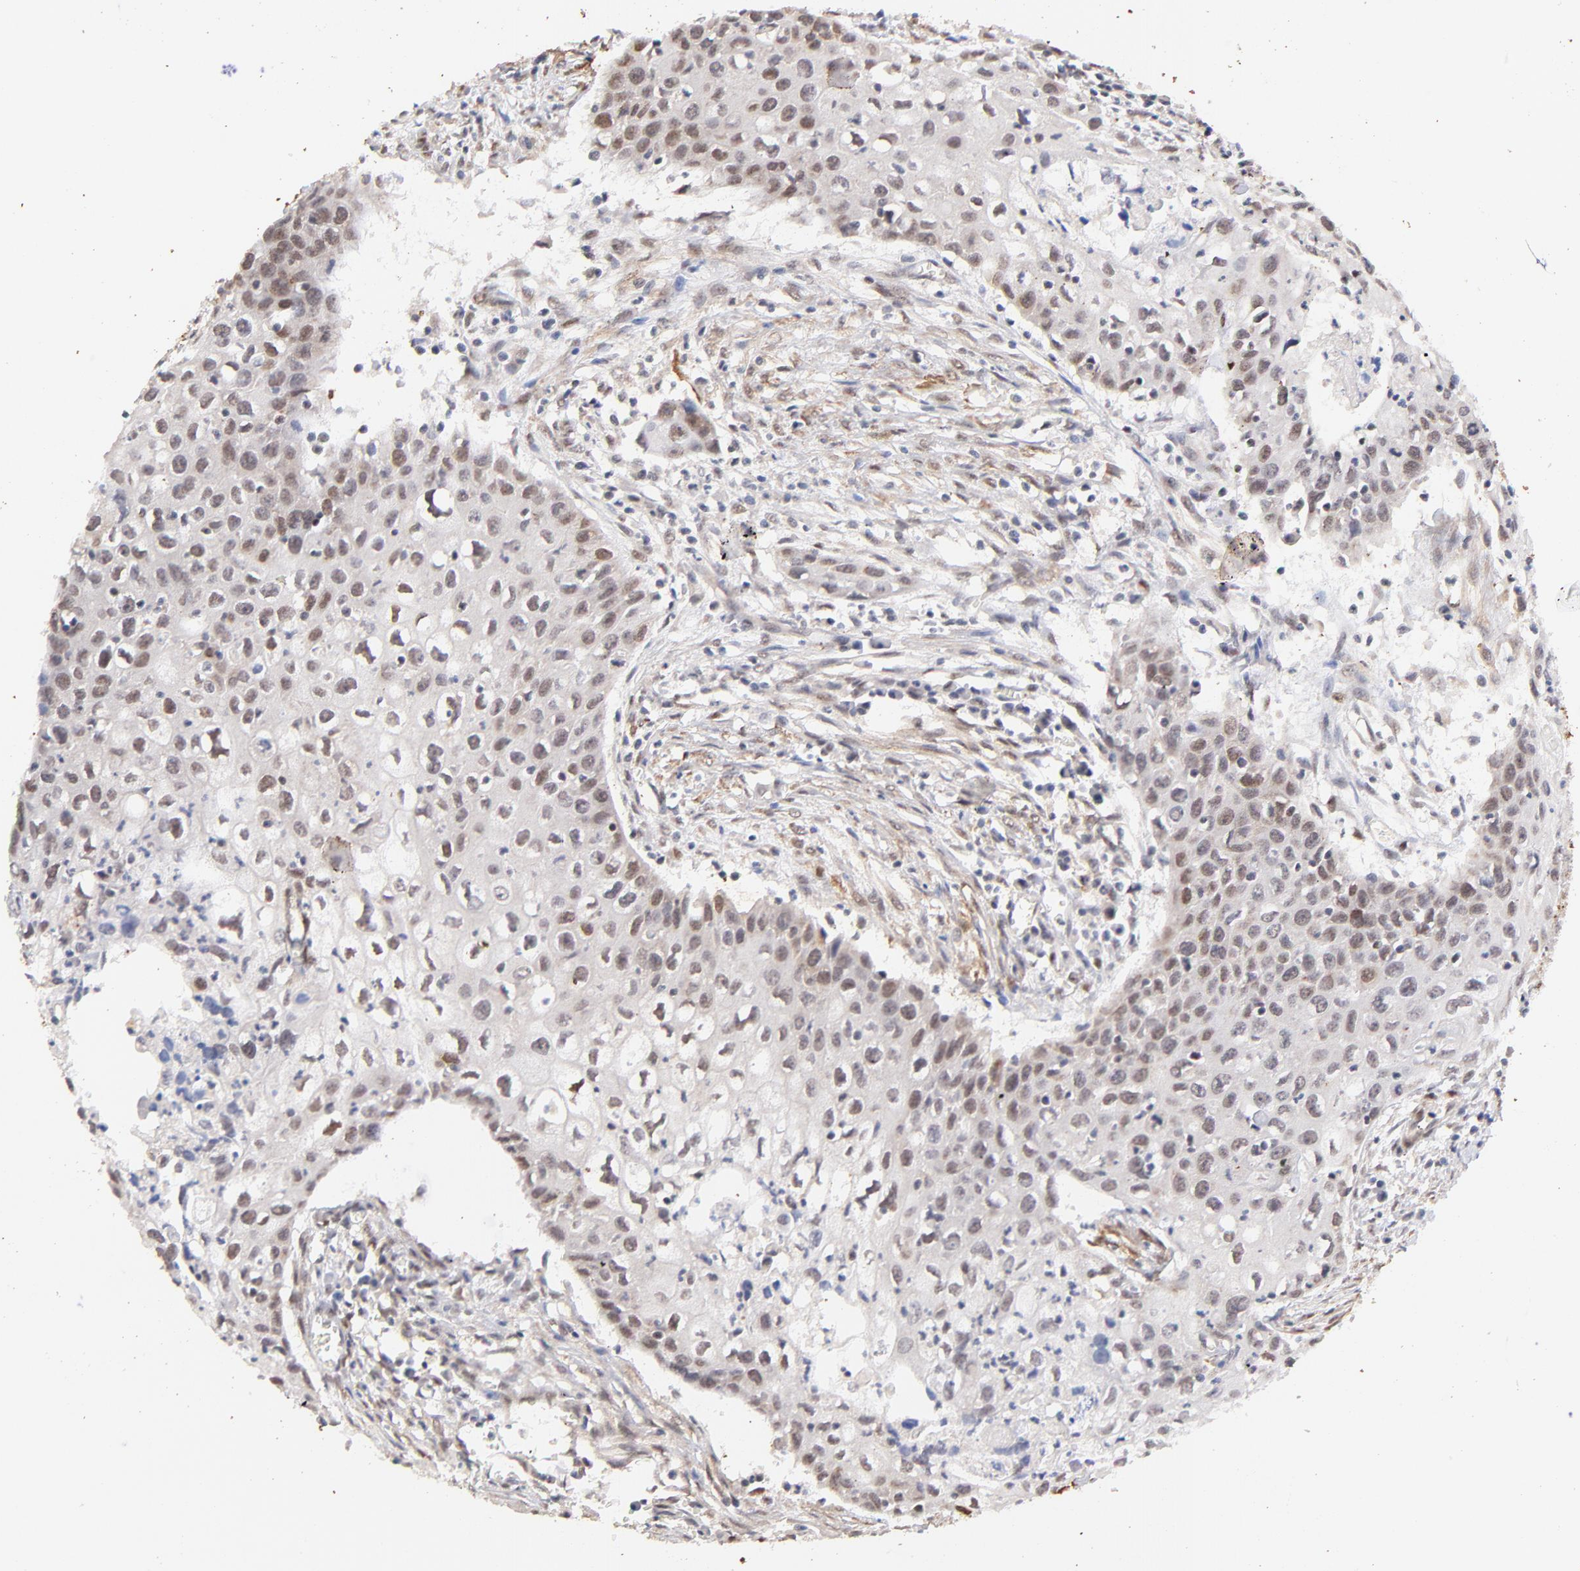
{"staining": {"intensity": "weak", "quantity": "25%-75%", "location": "cytoplasmic/membranous,nuclear"}, "tissue": "urothelial cancer", "cell_type": "Tumor cells", "image_type": "cancer", "snomed": [{"axis": "morphology", "description": "Urothelial carcinoma, High grade"}, {"axis": "topography", "description": "Urinary bladder"}], "caption": "This is a micrograph of immunohistochemistry (IHC) staining of high-grade urothelial carcinoma, which shows weak staining in the cytoplasmic/membranous and nuclear of tumor cells.", "gene": "ZFP92", "patient": {"sex": "male", "age": 54}}